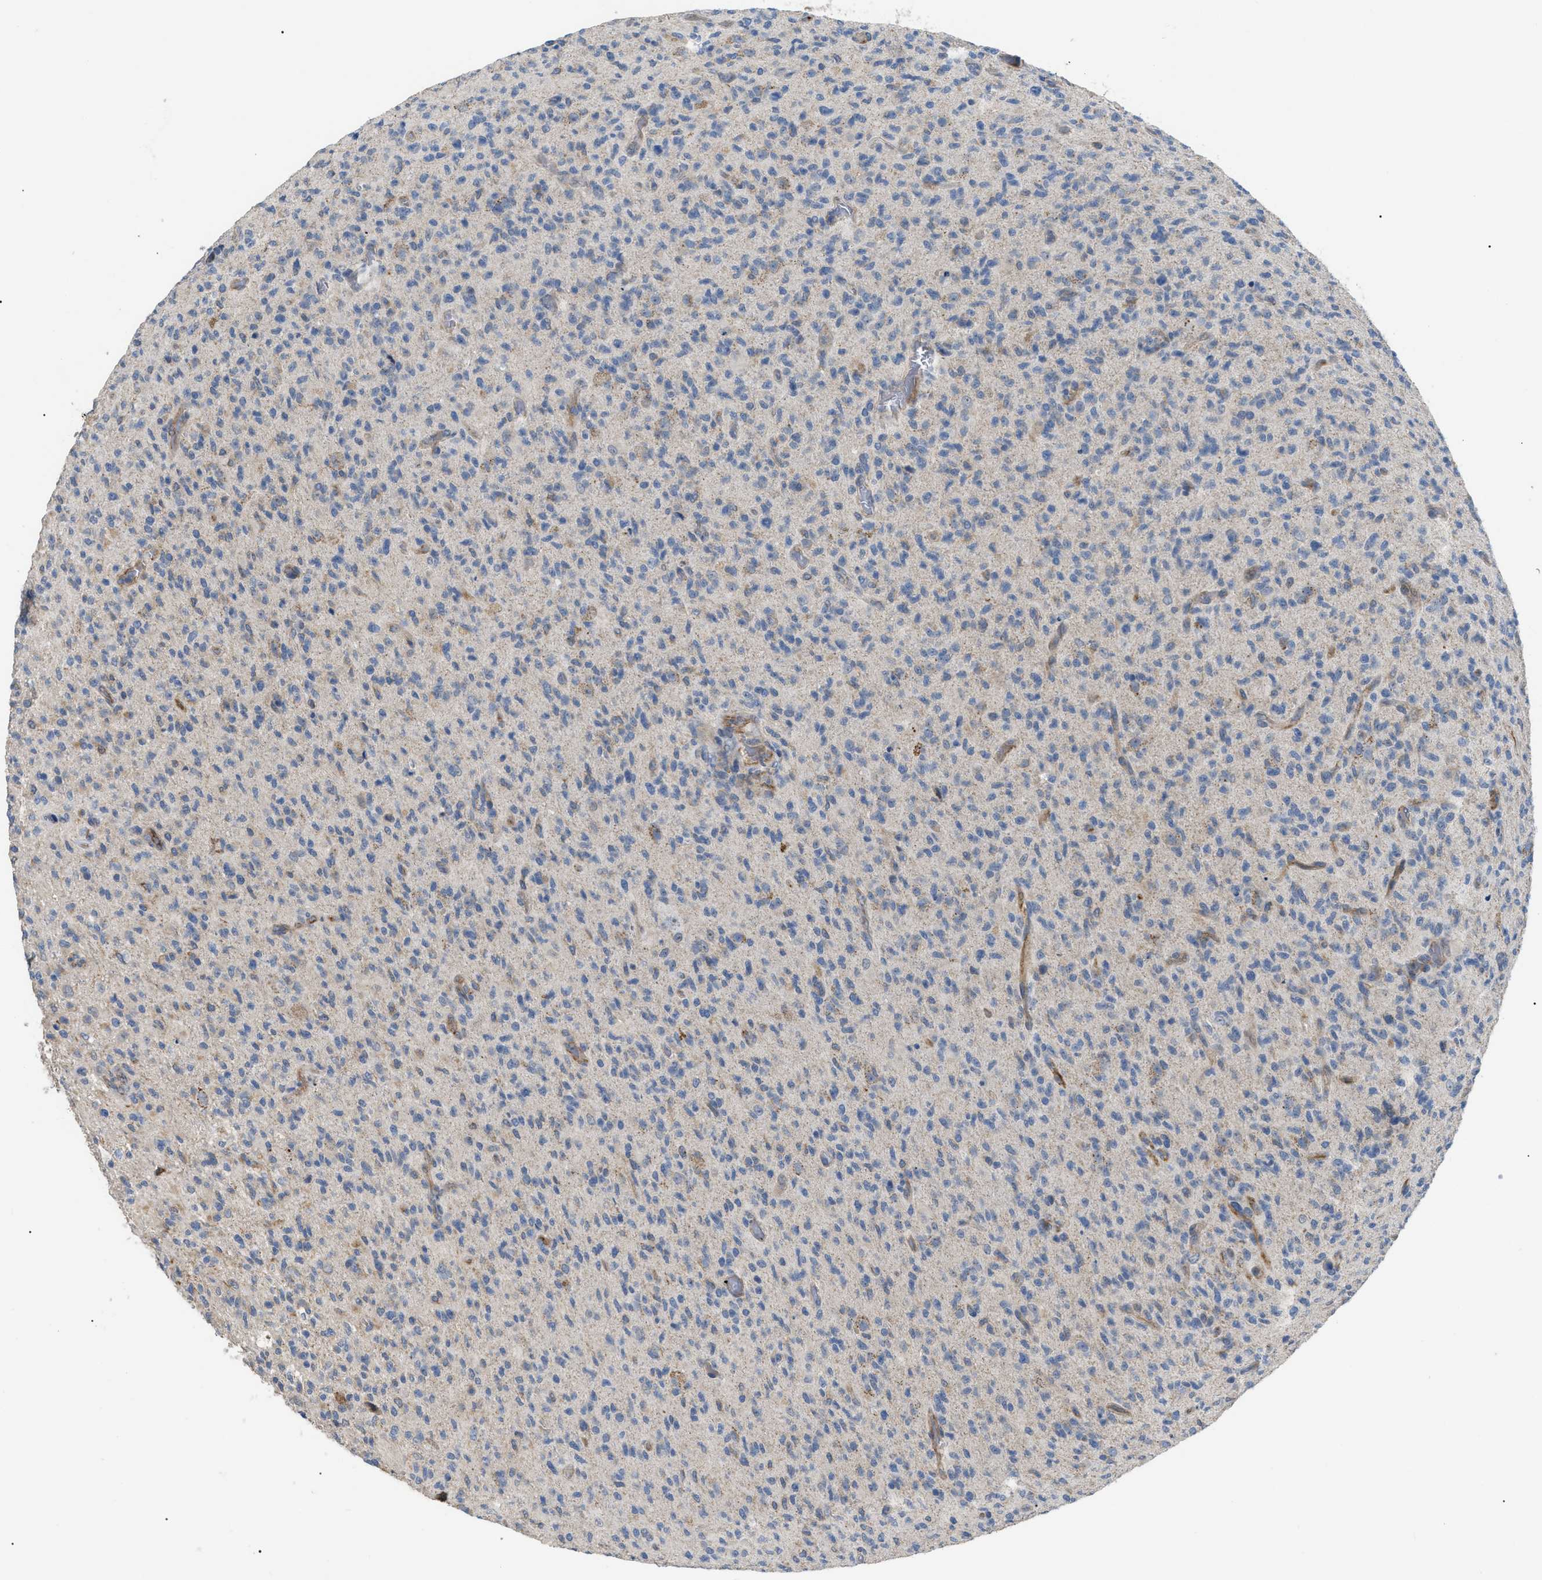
{"staining": {"intensity": "weak", "quantity": "<25%", "location": "cytoplasmic/membranous"}, "tissue": "glioma", "cell_type": "Tumor cells", "image_type": "cancer", "snomed": [{"axis": "morphology", "description": "Glioma, malignant, High grade"}, {"axis": "topography", "description": "Brain"}], "caption": "Tumor cells are negative for brown protein staining in glioma.", "gene": "DHX58", "patient": {"sex": "male", "age": 71}}